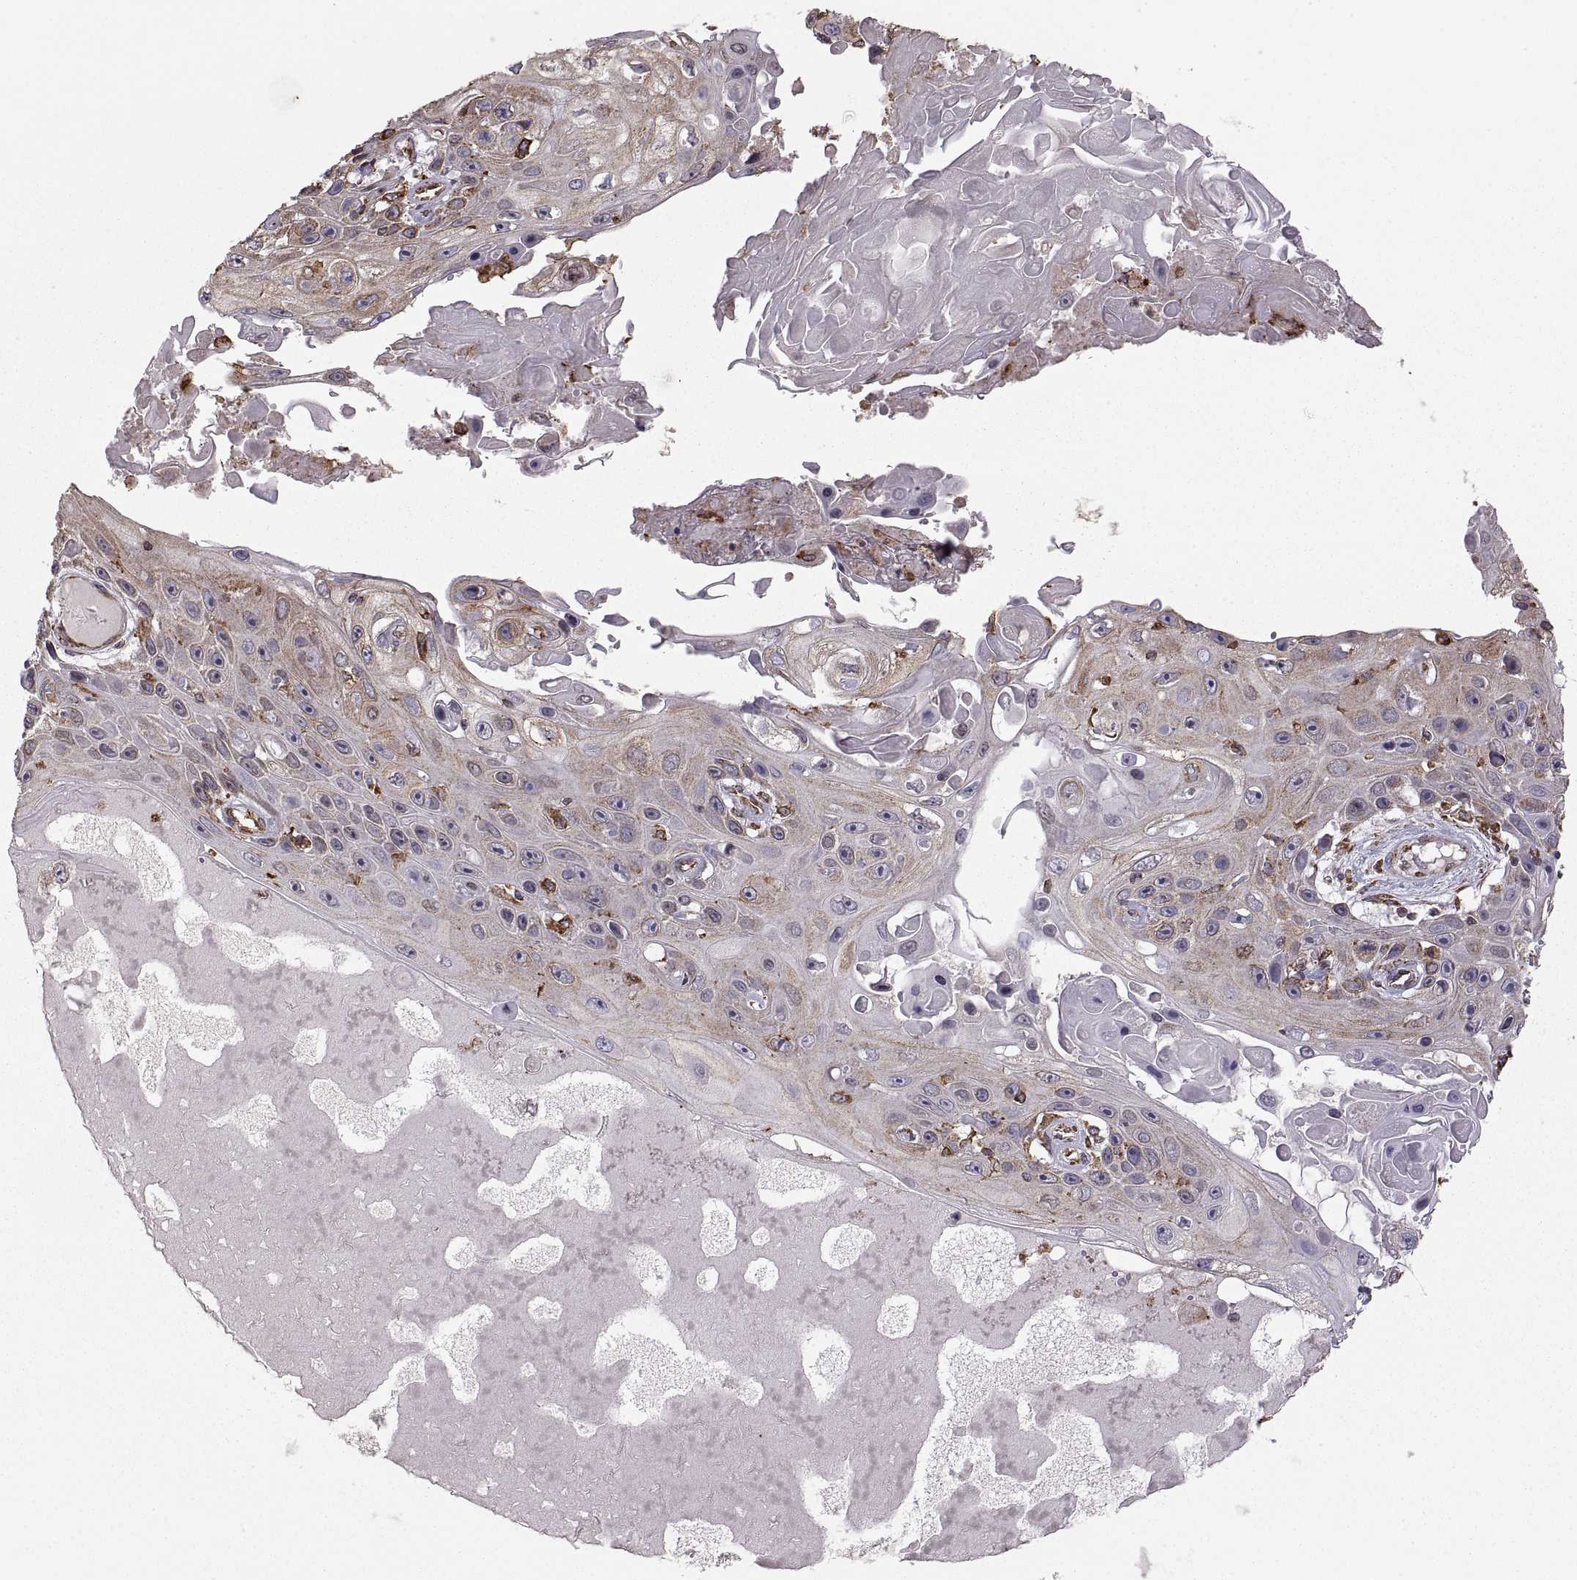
{"staining": {"intensity": "moderate", "quantity": "<25%", "location": "cytoplasmic/membranous"}, "tissue": "skin cancer", "cell_type": "Tumor cells", "image_type": "cancer", "snomed": [{"axis": "morphology", "description": "Squamous cell carcinoma, NOS"}, {"axis": "topography", "description": "Skin"}], "caption": "Immunohistochemical staining of human skin cancer shows low levels of moderate cytoplasmic/membranous positivity in about <25% of tumor cells.", "gene": "PDIA3", "patient": {"sex": "male", "age": 82}}